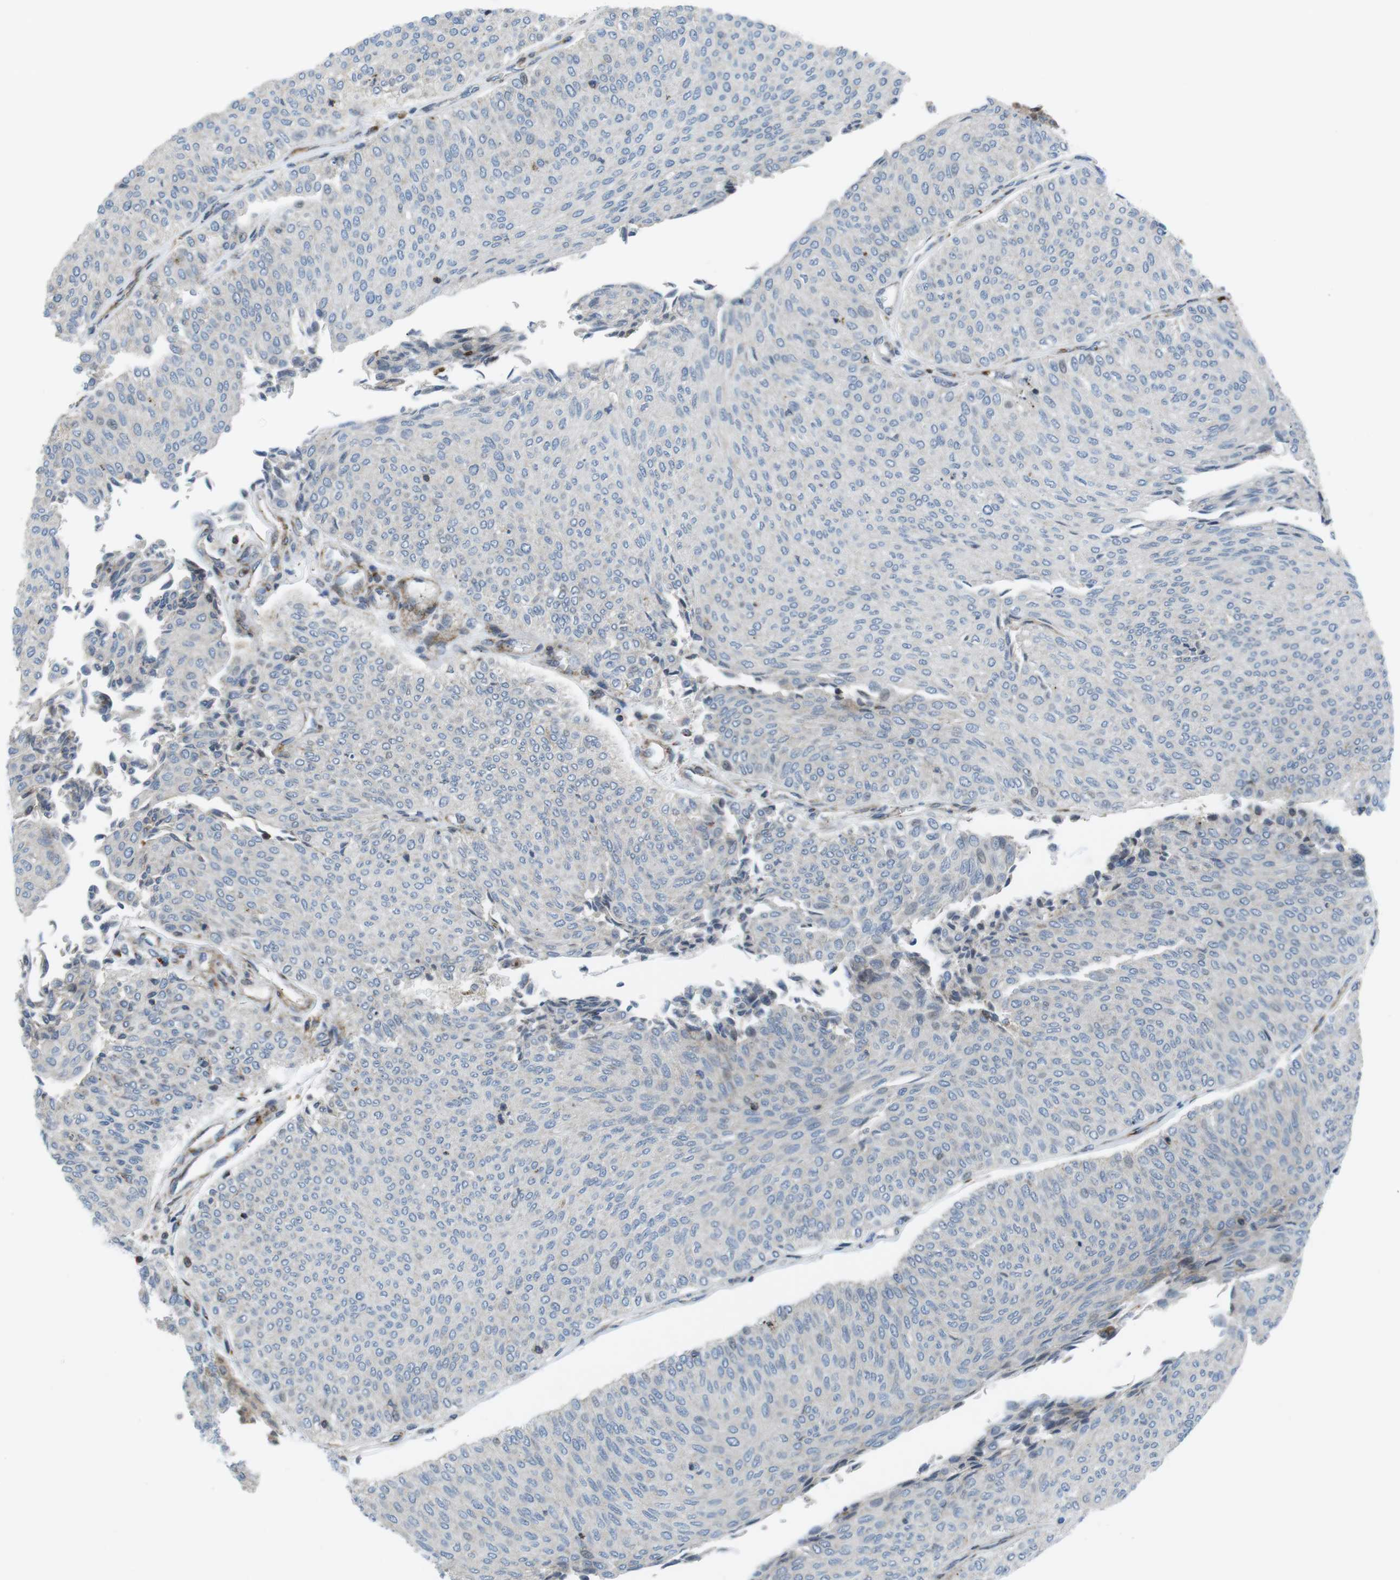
{"staining": {"intensity": "negative", "quantity": "none", "location": "none"}, "tissue": "urothelial cancer", "cell_type": "Tumor cells", "image_type": "cancer", "snomed": [{"axis": "morphology", "description": "Urothelial carcinoma, Low grade"}, {"axis": "topography", "description": "Urinary bladder"}], "caption": "DAB immunohistochemical staining of urothelial cancer displays no significant positivity in tumor cells.", "gene": "CUL7", "patient": {"sex": "male", "age": 78}}